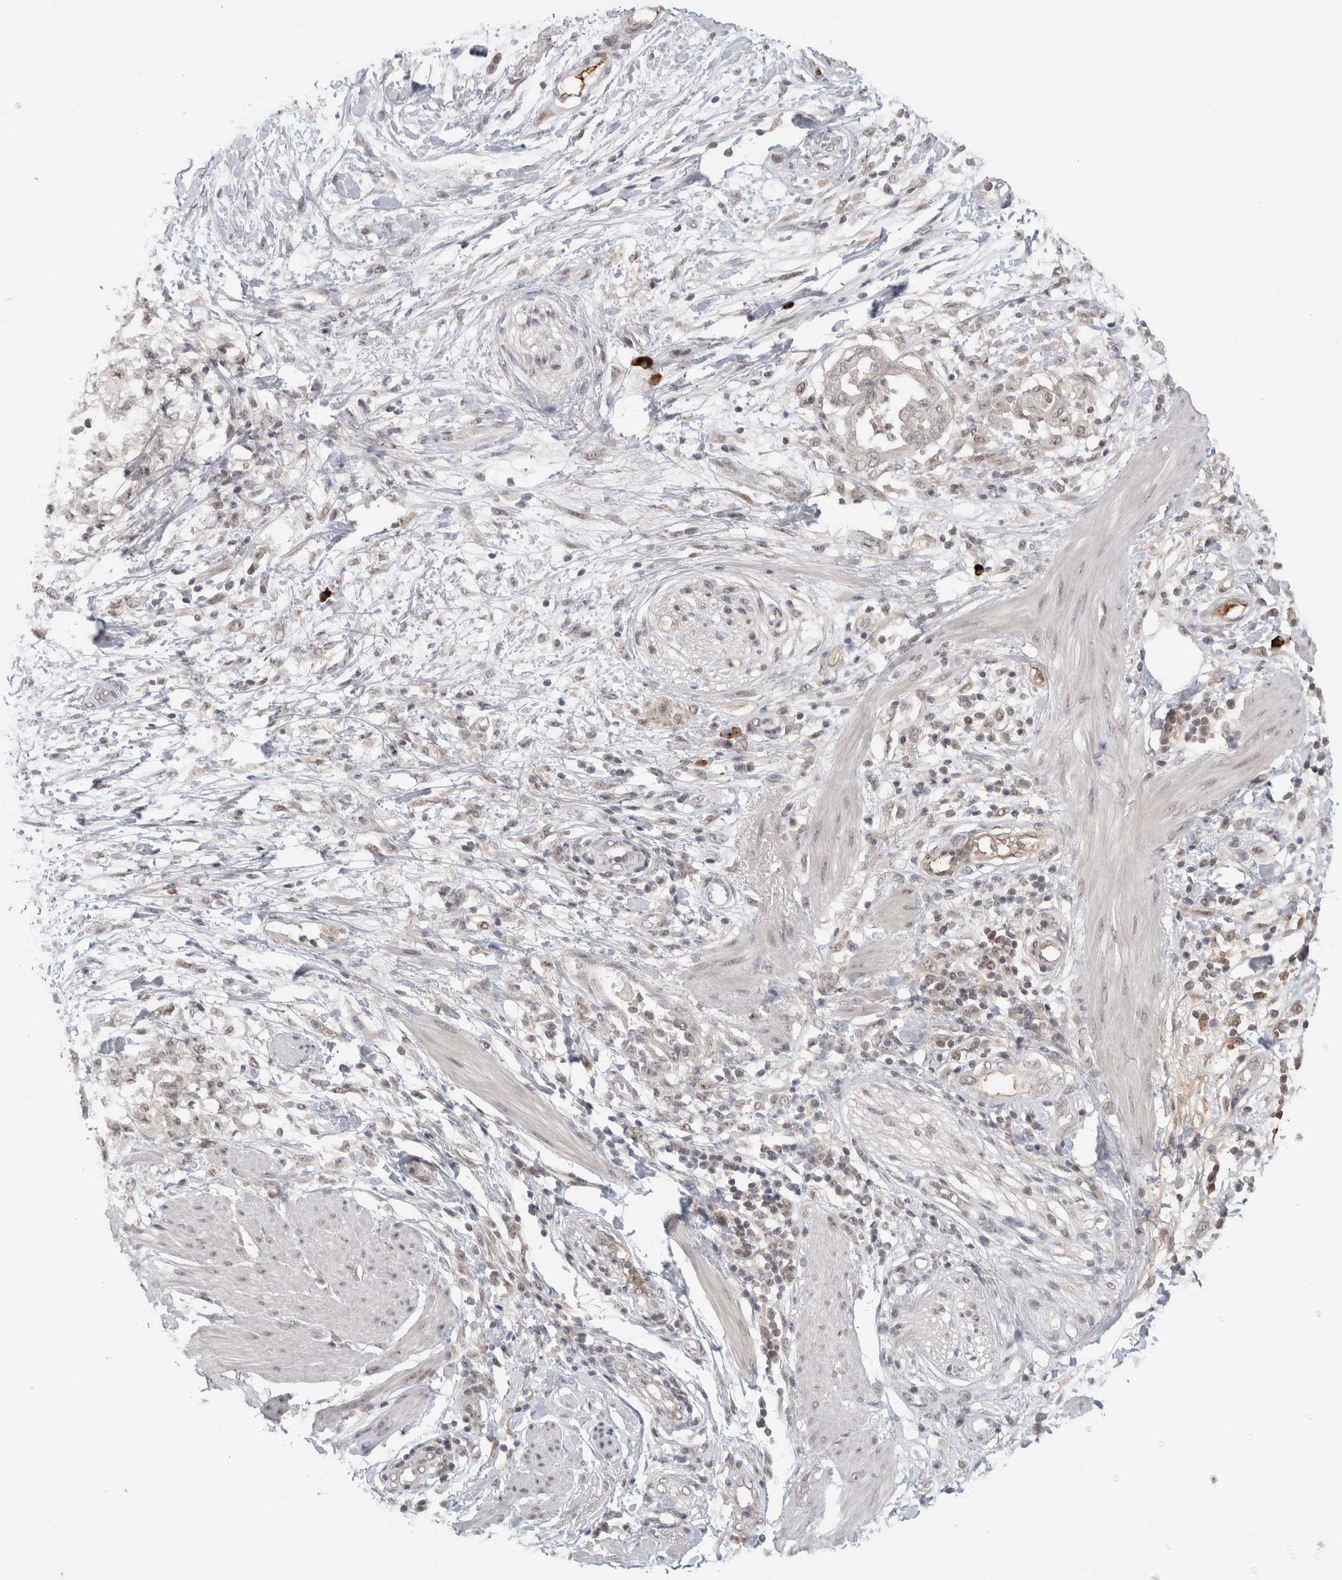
{"staining": {"intensity": "weak", "quantity": "<25%", "location": "nuclear"}, "tissue": "pancreatic cancer", "cell_type": "Tumor cells", "image_type": "cancer", "snomed": [{"axis": "morphology", "description": "Normal tissue, NOS"}, {"axis": "morphology", "description": "Adenocarcinoma, NOS"}, {"axis": "topography", "description": "Pancreas"}, {"axis": "topography", "description": "Duodenum"}], "caption": "This is an immunohistochemistry (IHC) micrograph of human pancreatic cancer (adenocarcinoma). There is no positivity in tumor cells.", "gene": "ZNF24", "patient": {"sex": "female", "age": 60}}